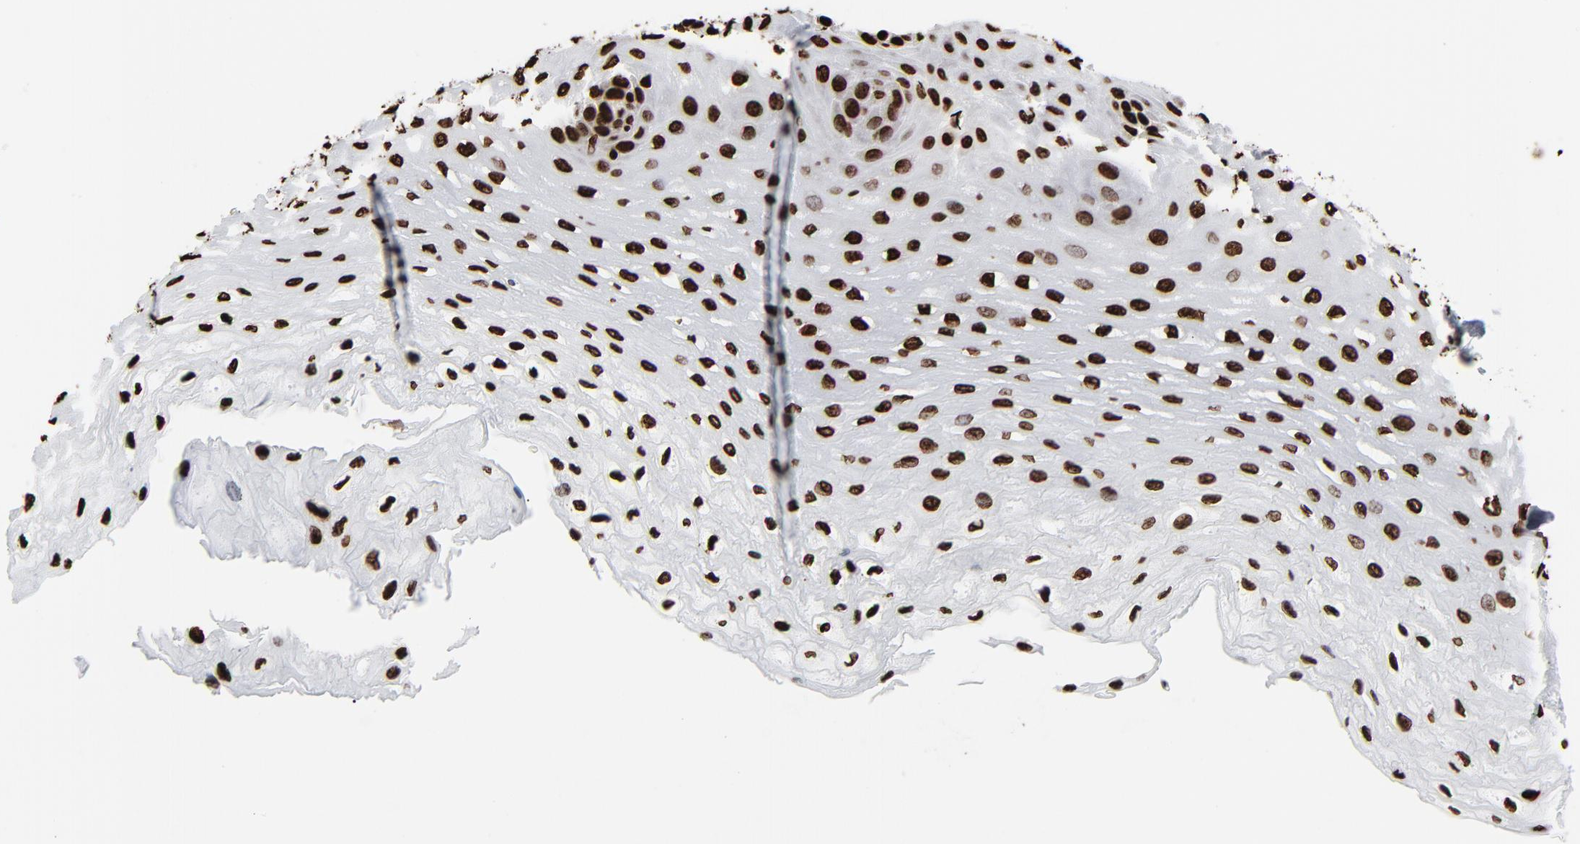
{"staining": {"intensity": "strong", "quantity": ">75%", "location": "nuclear"}, "tissue": "esophagus", "cell_type": "Squamous epithelial cells", "image_type": "normal", "snomed": [{"axis": "morphology", "description": "Normal tissue, NOS"}, {"axis": "topography", "description": "Esophagus"}], "caption": "Immunohistochemistry (IHC) of unremarkable human esophagus demonstrates high levels of strong nuclear positivity in about >75% of squamous epithelial cells.", "gene": "H3", "patient": {"sex": "female", "age": 72}}